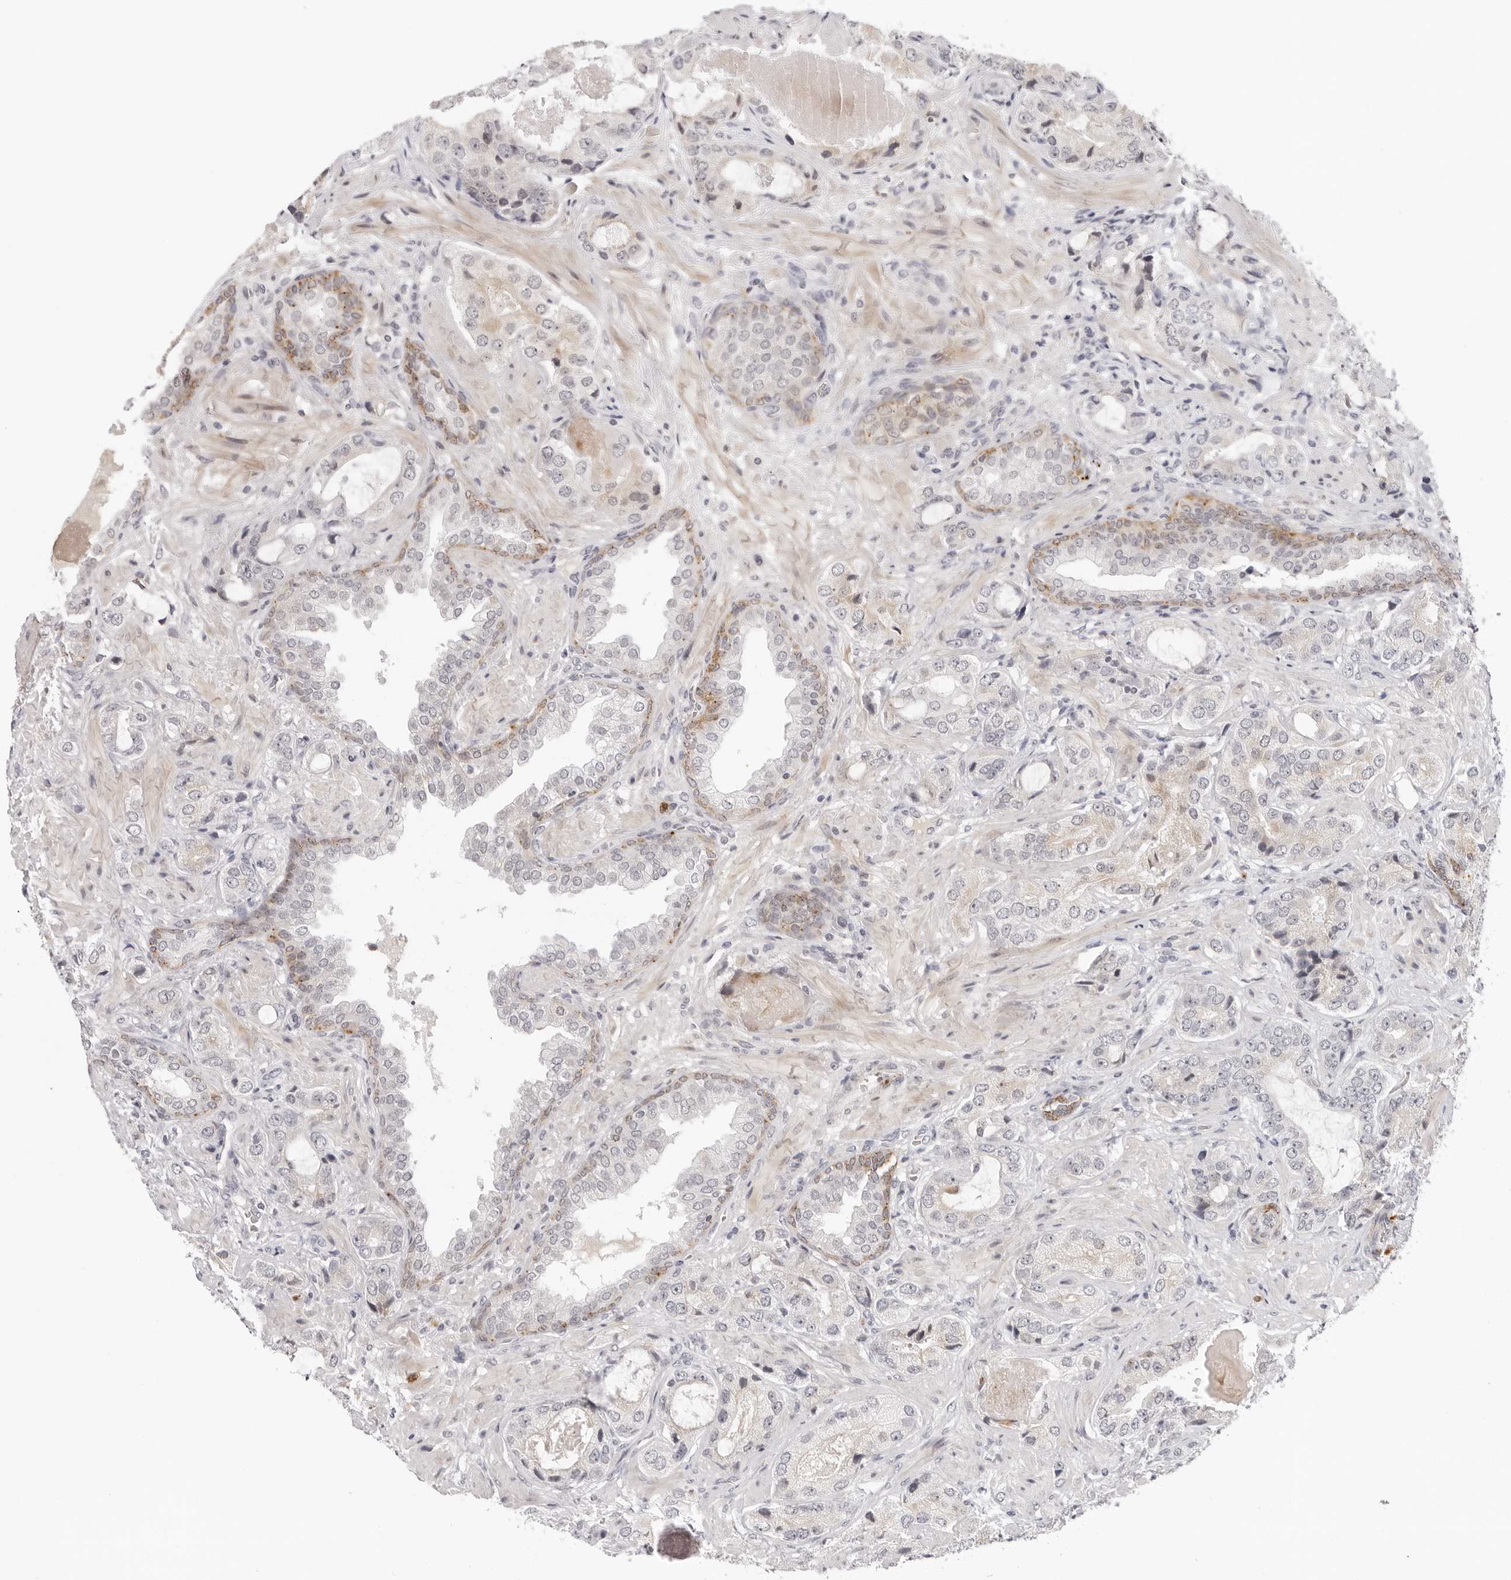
{"staining": {"intensity": "negative", "quantity": "none", "location": "none"}, "tissue": "prostate cancer", "cell_type": "Tumor cells", "image_type": "cancer", "snomed": [{"axis": "morphology", "description": "Normal tissue, NOS"}, {"axis": "morphology", "description": "Adenocarcinoma, High grade"}, {"axis": "topography", "description": "Prostate"}, {"axis": "topography", "description": "Peripheral nerve tissue"}], "caption": "High magnification brightfield microscopy of prostate cancer (high-grade adenocarcinoma) stained with DAB (3,3'-diaminobenzidine) (brown) and counterstained with hematoxylin (blue): tumor cells show no significant positivity.", "gene": "STRADB", "patient": {"sex": "male", "age": 59}}